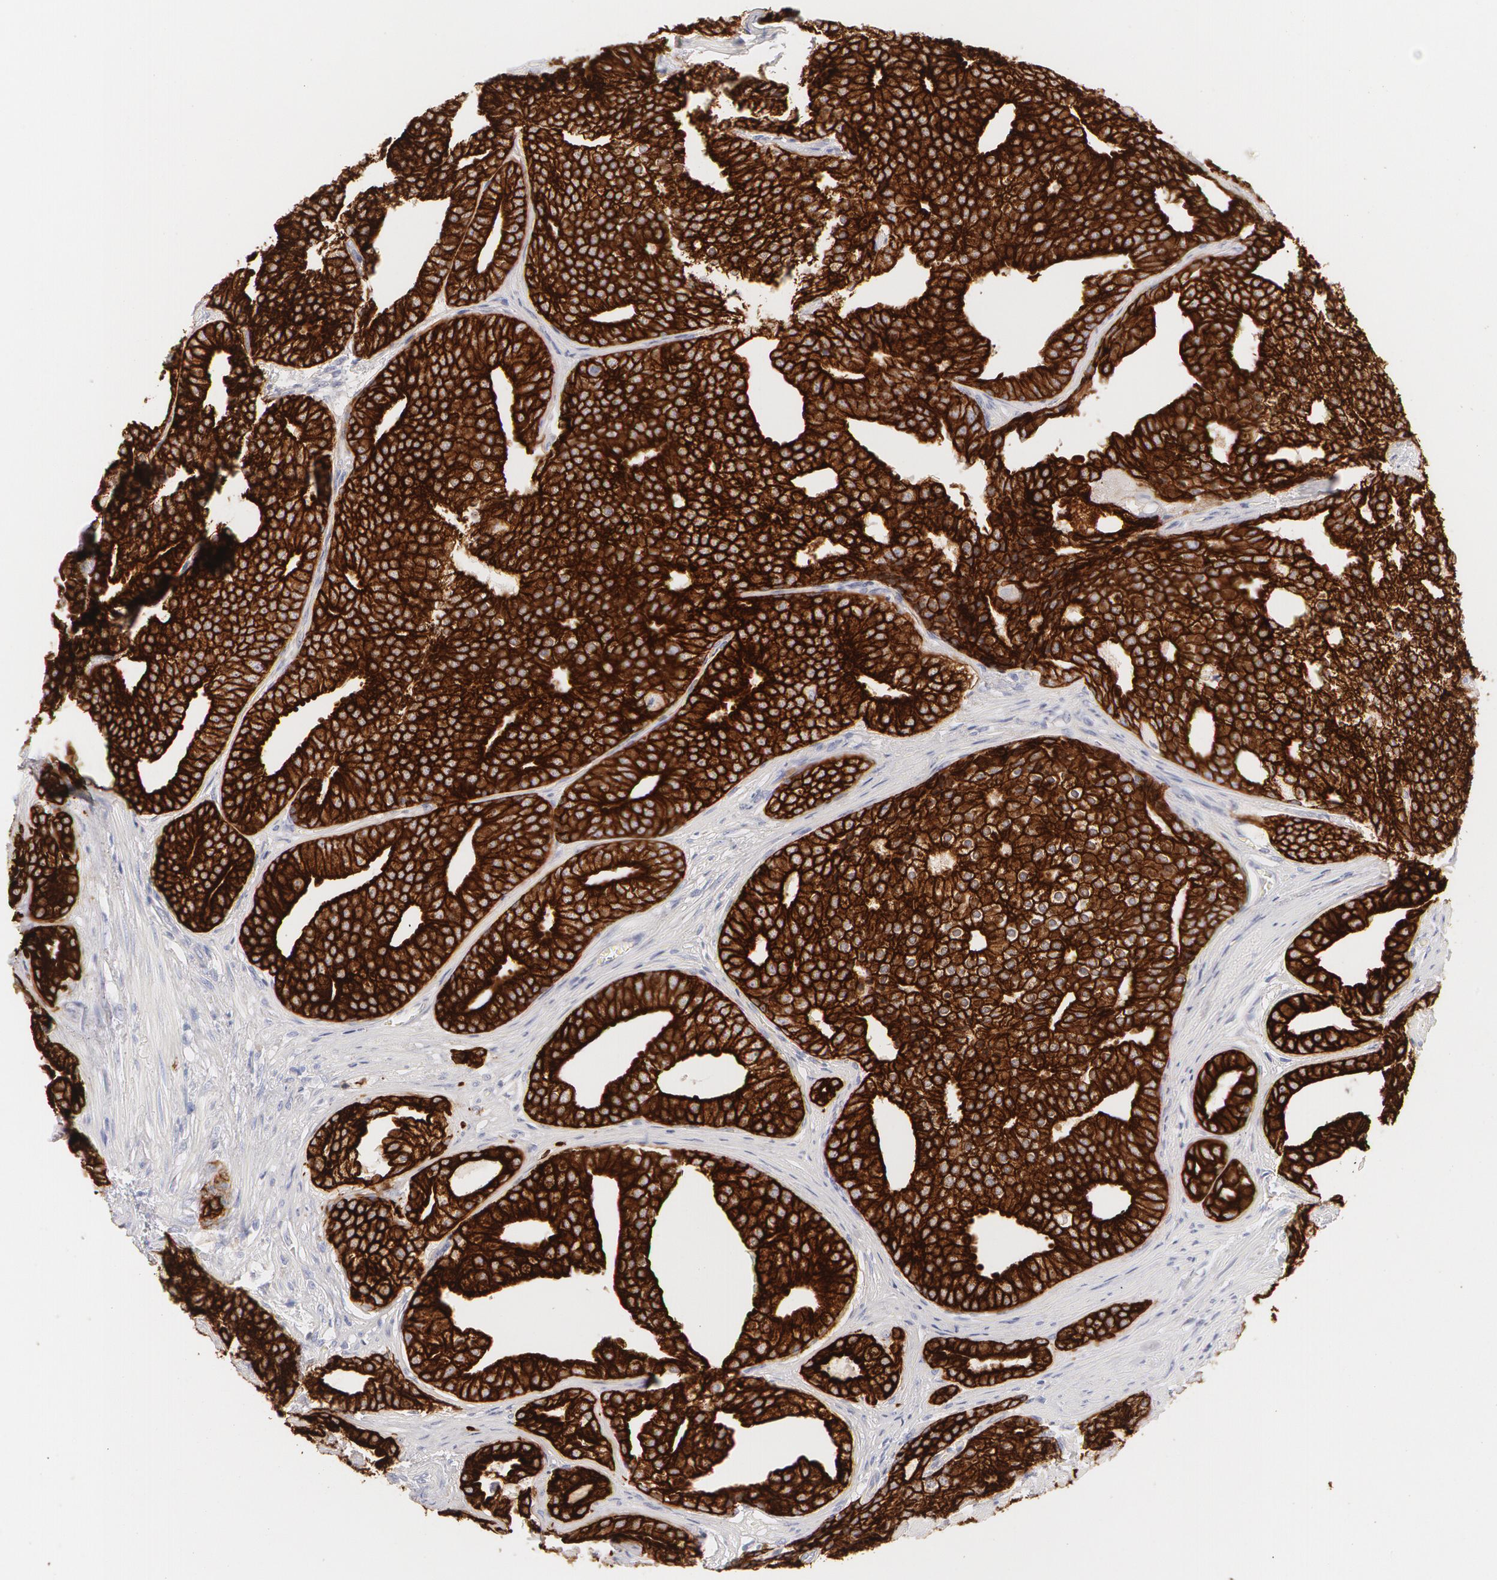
{"staining": {"intensity": "strong", "quantity": ">75%", "location": "cytoplasmic/membranous"}, "tissue": "prostate cancer", "cell_type": "Tumor cells", "image_type": "cancer", "snomed": [{"axis": "morphology", "description": "Adenocarcinoma, Low grade"}, {"axis": "topography", "description": "Prostate"}], "caption": "Prostate adenocarcinoma (low-grade) was stained to show a protein in brown. There is high levels of strong cytoplasmic/membranous staining in approximately >75% of tumor cells.", "gene": "KRT8", "patient": {"sex": "male", "age": 71}}